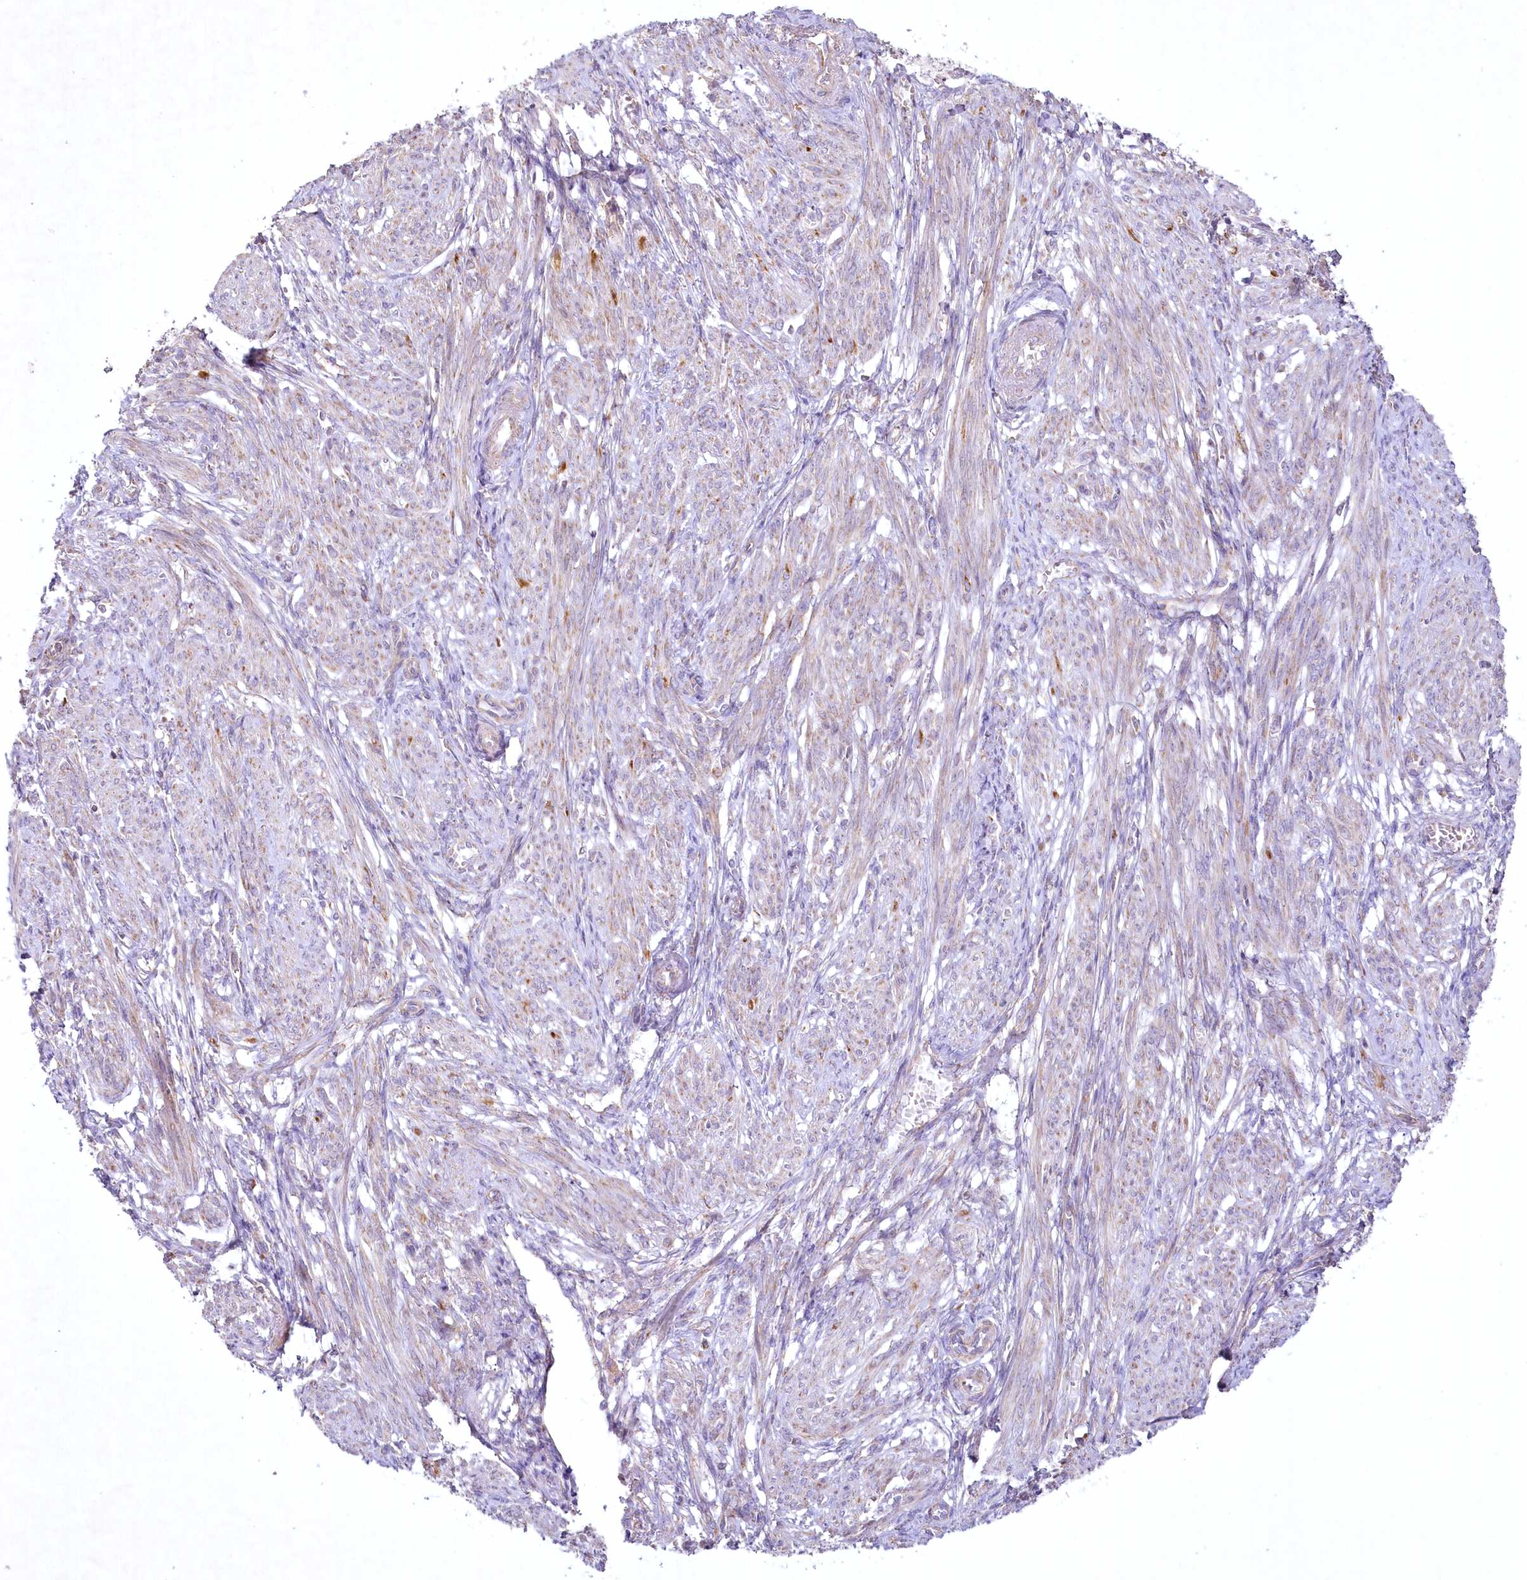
{"staining": {"intensity": "weak", "quantity": "<25%", "location": "cytoplasmic/membranous"}, "tissue": "smooth muscle", "cell_type": "Smooth muscle cells", "image_type": "normal", "snomed": [{"axis": "morphology", "description": "Normal tissue, NOS"}, {"axis": "topography", "description": "Smooth muscle"}], "caption": "IHC photomicrograph of unremarkable human smooth muscle stained for a protein (brown), which shows no positivity in smooth muscle cells.", "gene": "MRPL44", "patient": {"sex": "female", "age": 39}}